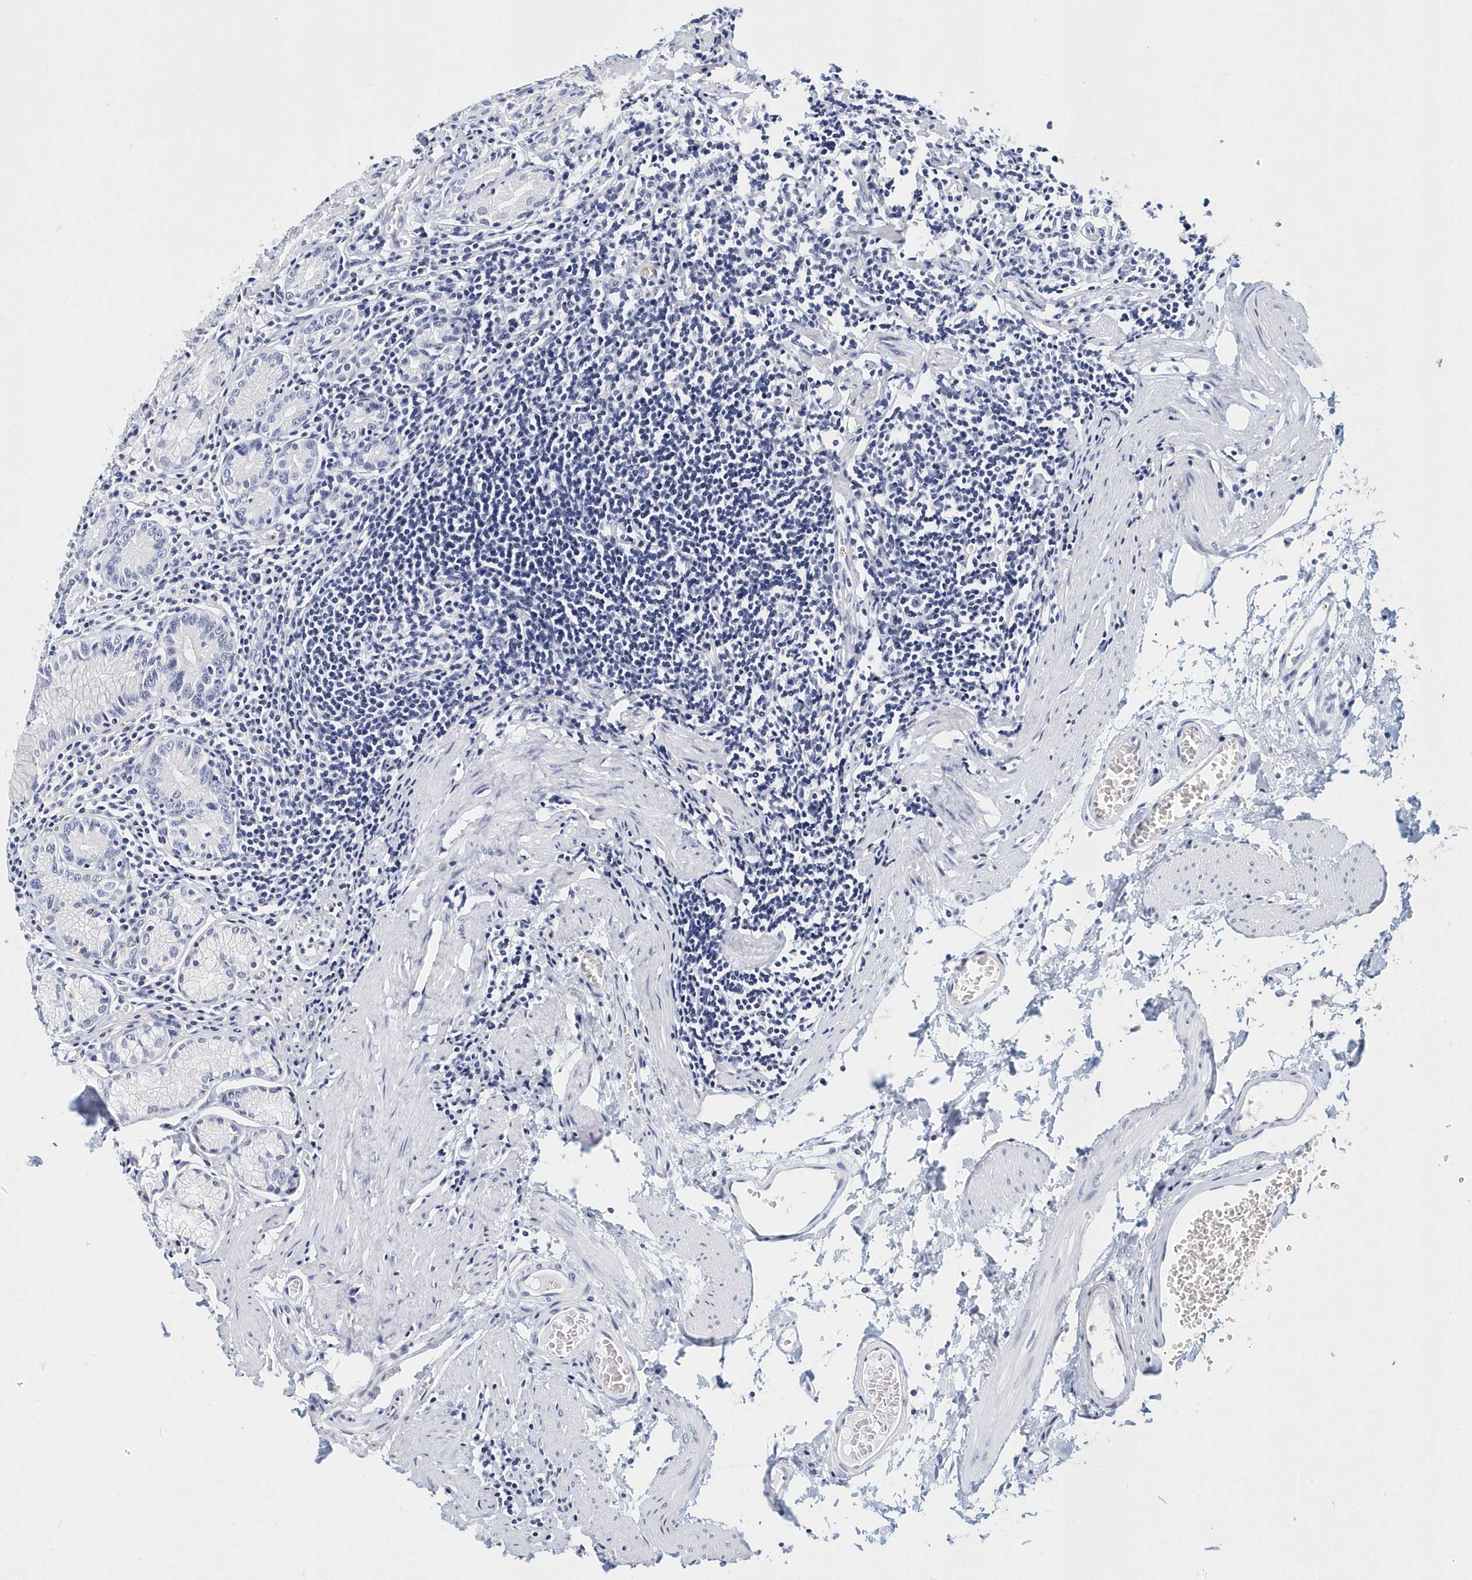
{"staining": {"intensity": "negative", "quantity": "none", "location": "none"}, "tissue": "stomach", "cell_type": "Glandular cells", "image_type": "normal", "snomed": [{"axis": "morphology", "description": "Normal tissue, NOS"}, {"axis": "topography", "description": "Stomach"}], "caption": "A high-resolution micrograph shows immunohistochemistry staining of normal stomach, which exhibits no significant expression in glandular cells.", "gene": "ITGA2B", "patient": {"sex": "male", "age": 55}}